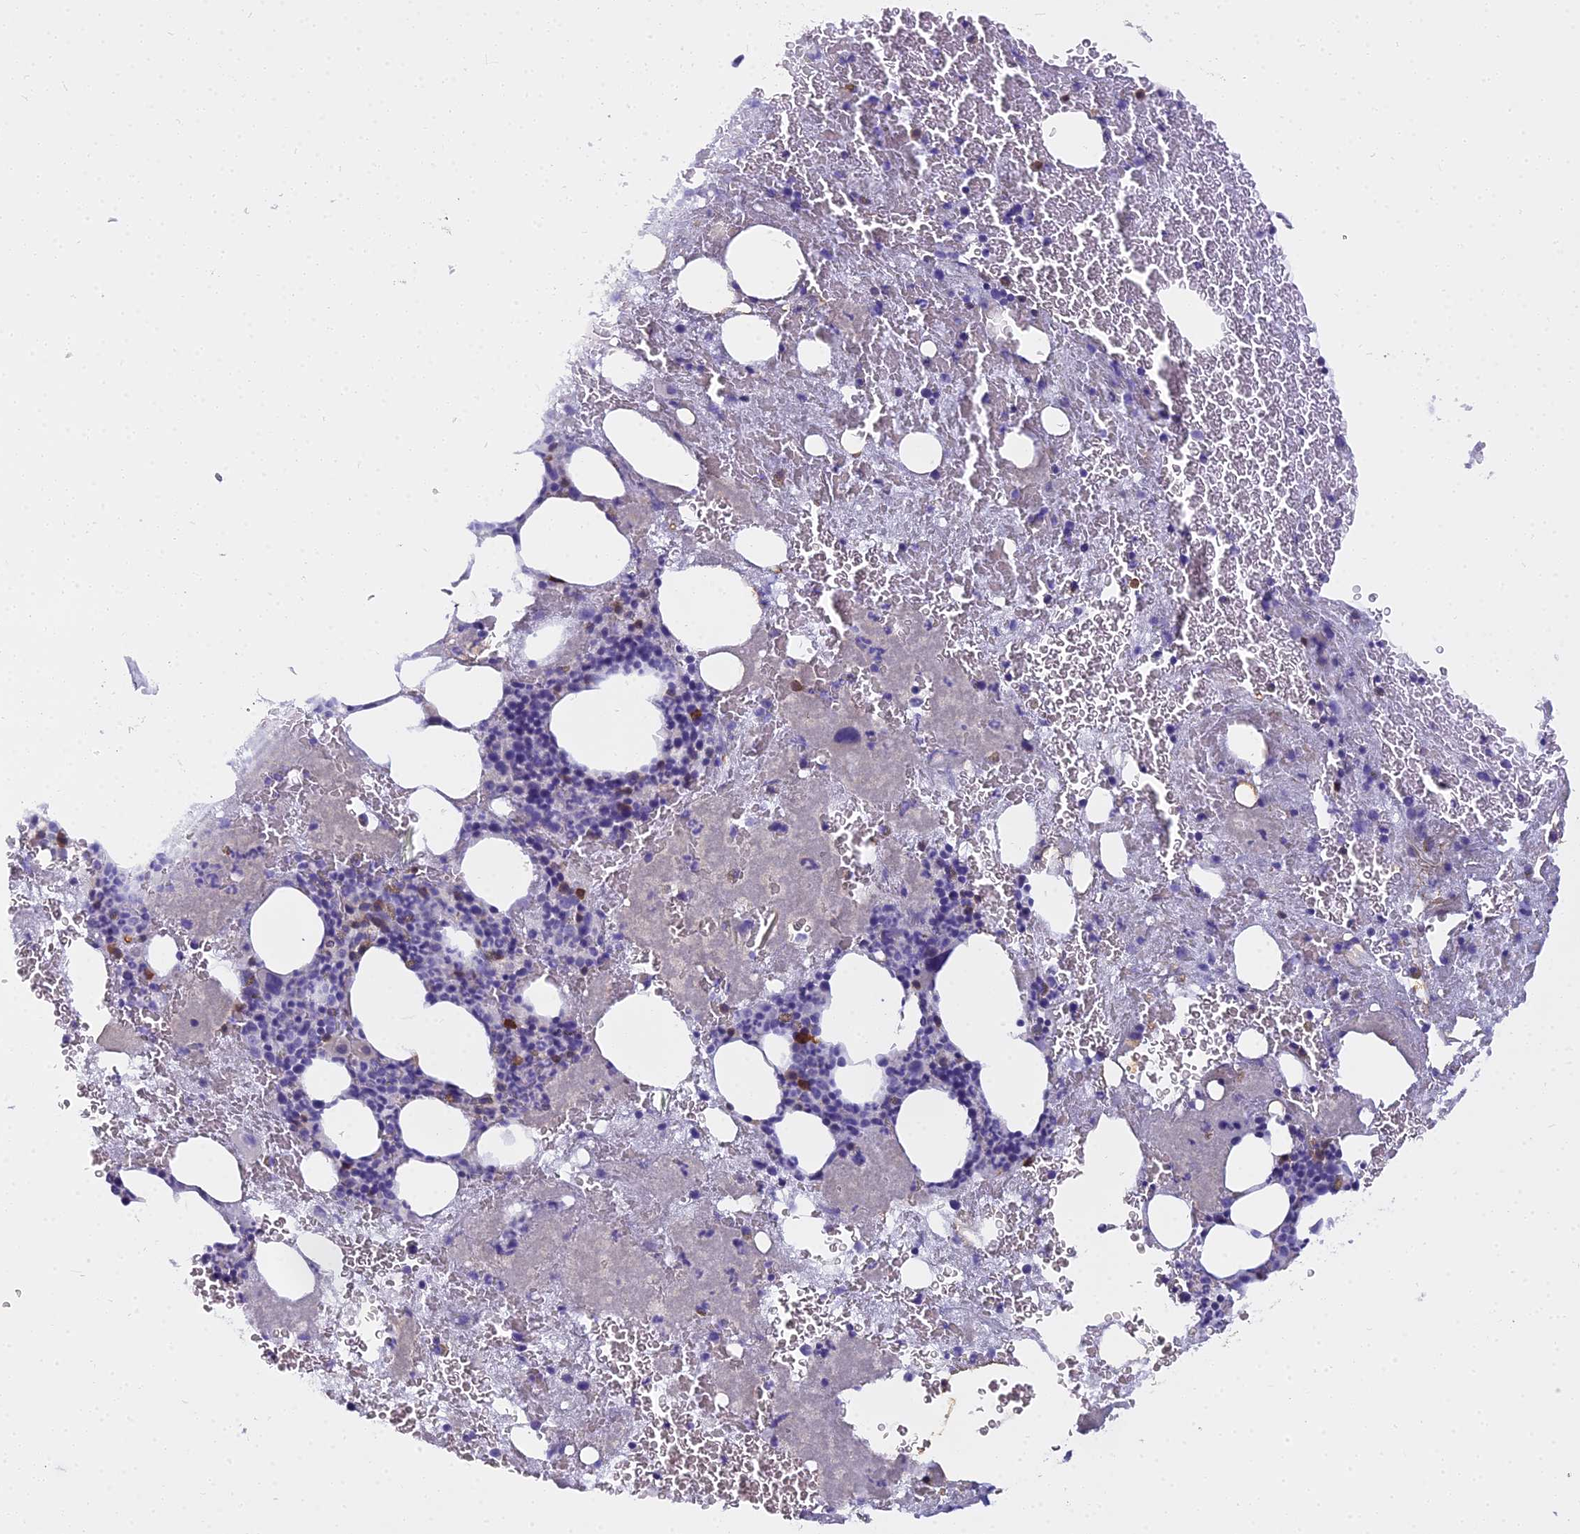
{"staining": {"intensity": "moderate", "quantity": "<25%", "location": "cytoplasmic/membranous"}, "tissue": "bone marrow", "cell_type": "Hematopoietic cells", "image_type": "normal", "snomed": [{"axis": "morphology", "description": "Normal tissue, NOS"}, {"axis": "topography", "description": "Bone marrow"}], "caption": "This micrograph displays normal bone marrow stained with IHC to label a protein in brown. The cytoplasmic/membranous of hematopoietic cells show moderate positivity for the protein. Nuclei are counter-stained blue.", "gene": "BLNK", "patient": {"sex": "male", "age": 53}}